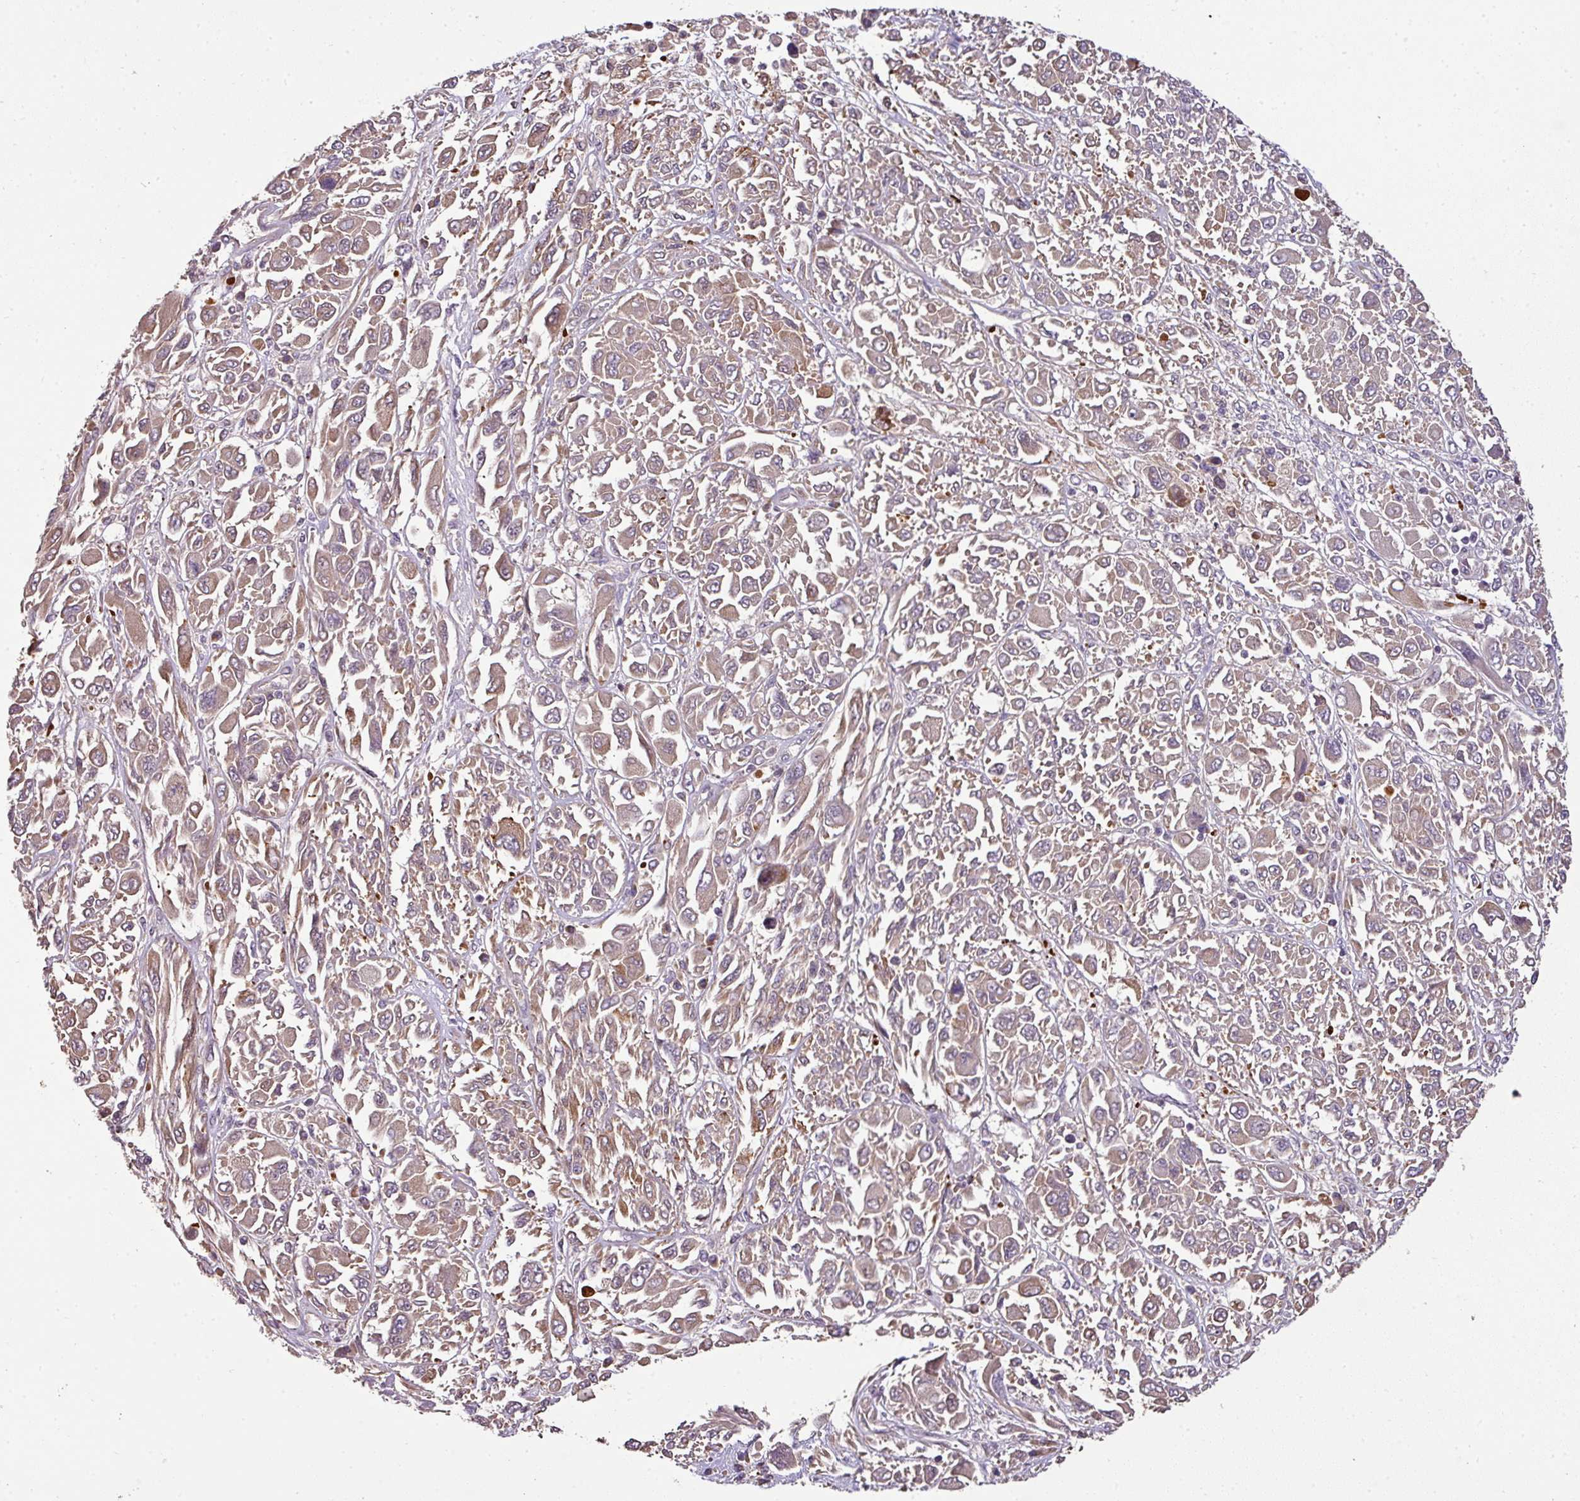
{"staining": {"intensity": "moderate", "quantity": "25%-75%", "location": "cytoplasmic/membranous"}, "tissue": "melanoma", "cell_type": "Tumor cells", "image_type": "cancer", "snomed": [{"axis": "morphology", "description": "Malignant melanoma, NOS"}, {"axis": "topography", "description": "Skin"}], "caption": "IHC micrograph of neoplastic tissue: malignant melanoma stained using immunohistochemistry (IHC) demonstrates medium levels of moderate protein expression localized specifically in the cytoplasmic/membranous of tumor cells, appearing as a cytoplasmic/membranous brown color.", "gene": "SPCS3", "patient": {"sex": "female", "age": 91}}